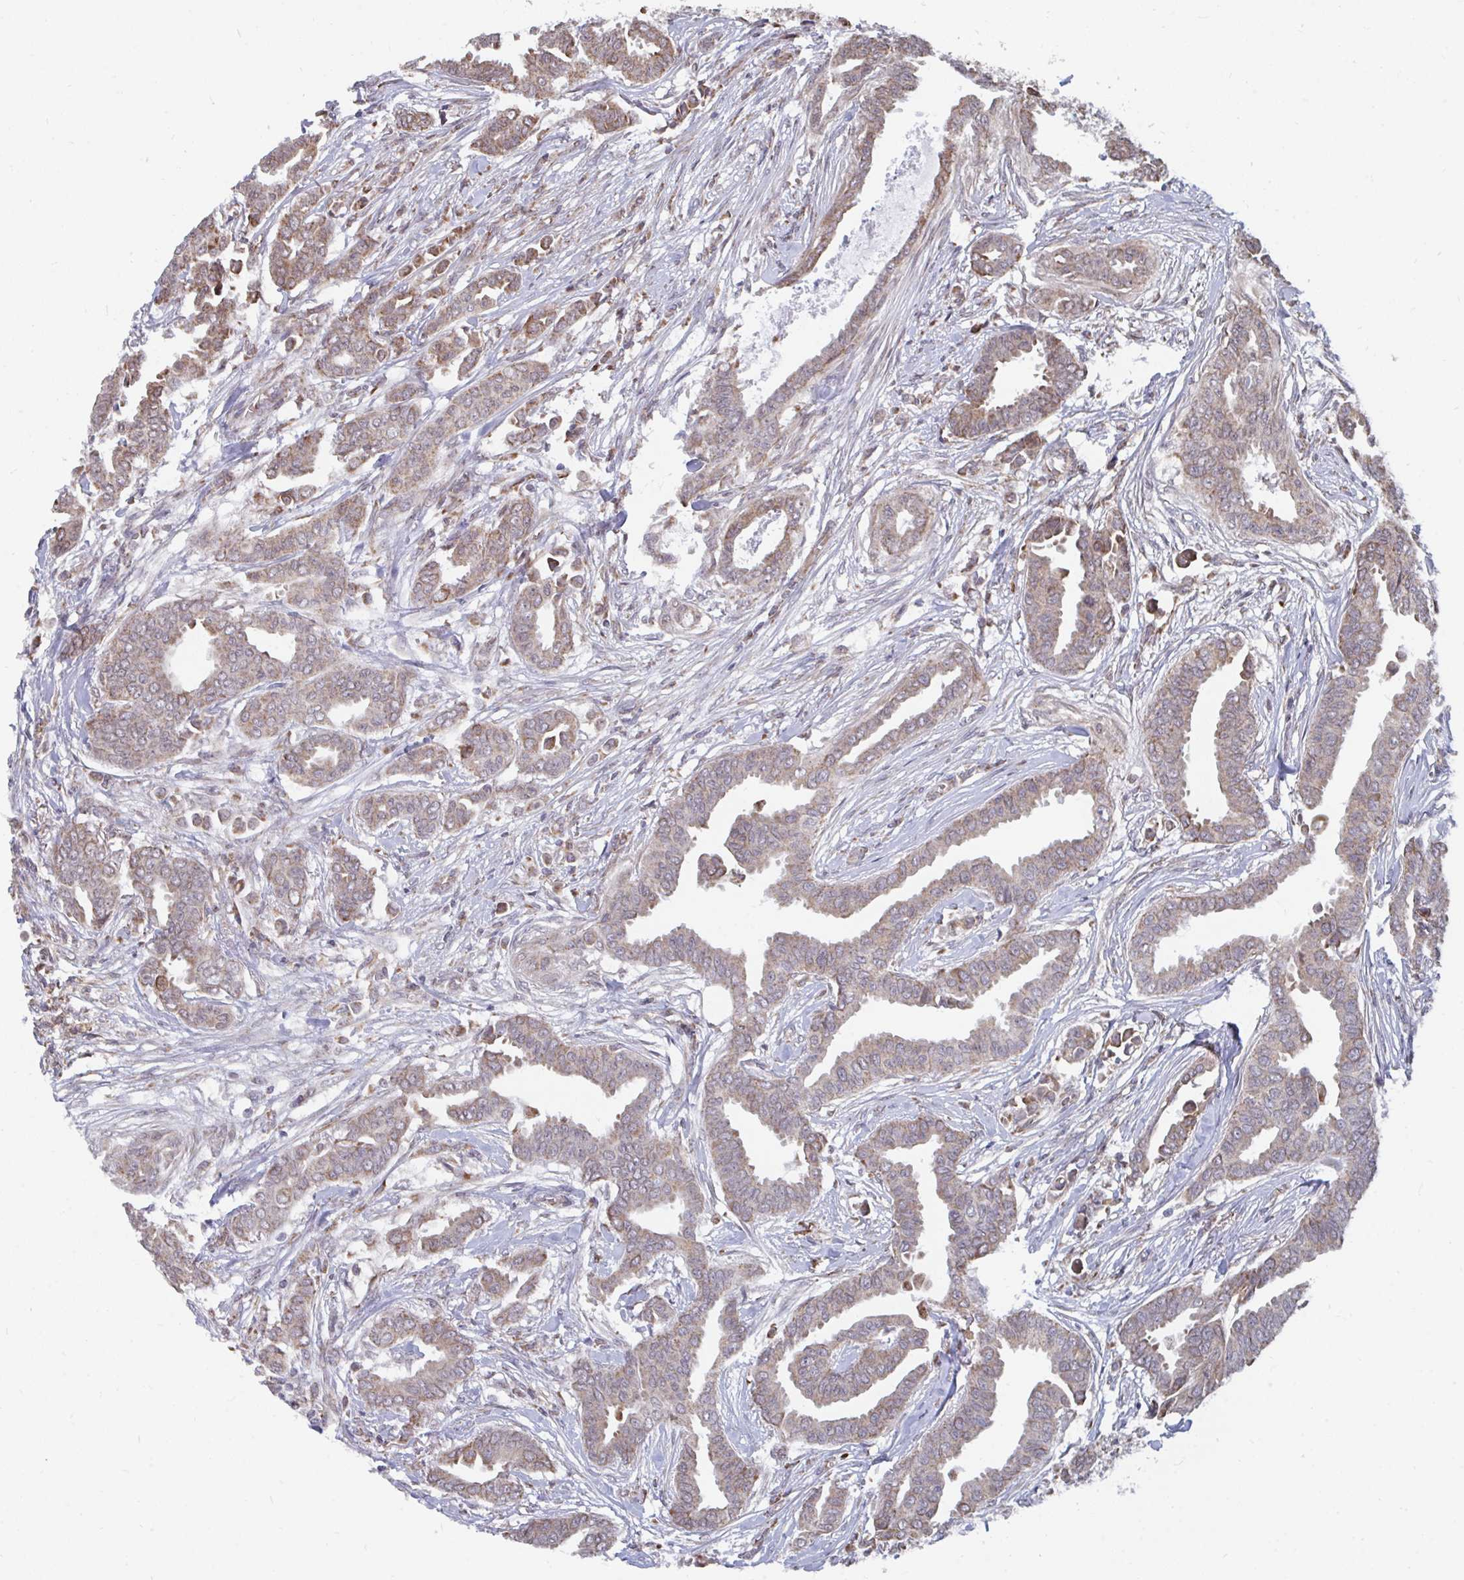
{"staining": {"intensity": "moderate", "quantity": ">75%", "location": "cytoplasmic/membranous"}, "tissue": "breast cancer", "cell_type": "Tumor cells", "image_type": "cancer", "snomed": [{"axis": "morphology", "description": "Duct carcinoma"}, {"axis": "topography", "description": "Breast"}], "caption": "Tumor cells reveal moderate cytoplasmic/membranous positivity in approximately >75% of cells in infiltrating ductal carcinoma (breast).", "gene": "ELAVL1", "patient": {"sex": "female", "age": 45}}